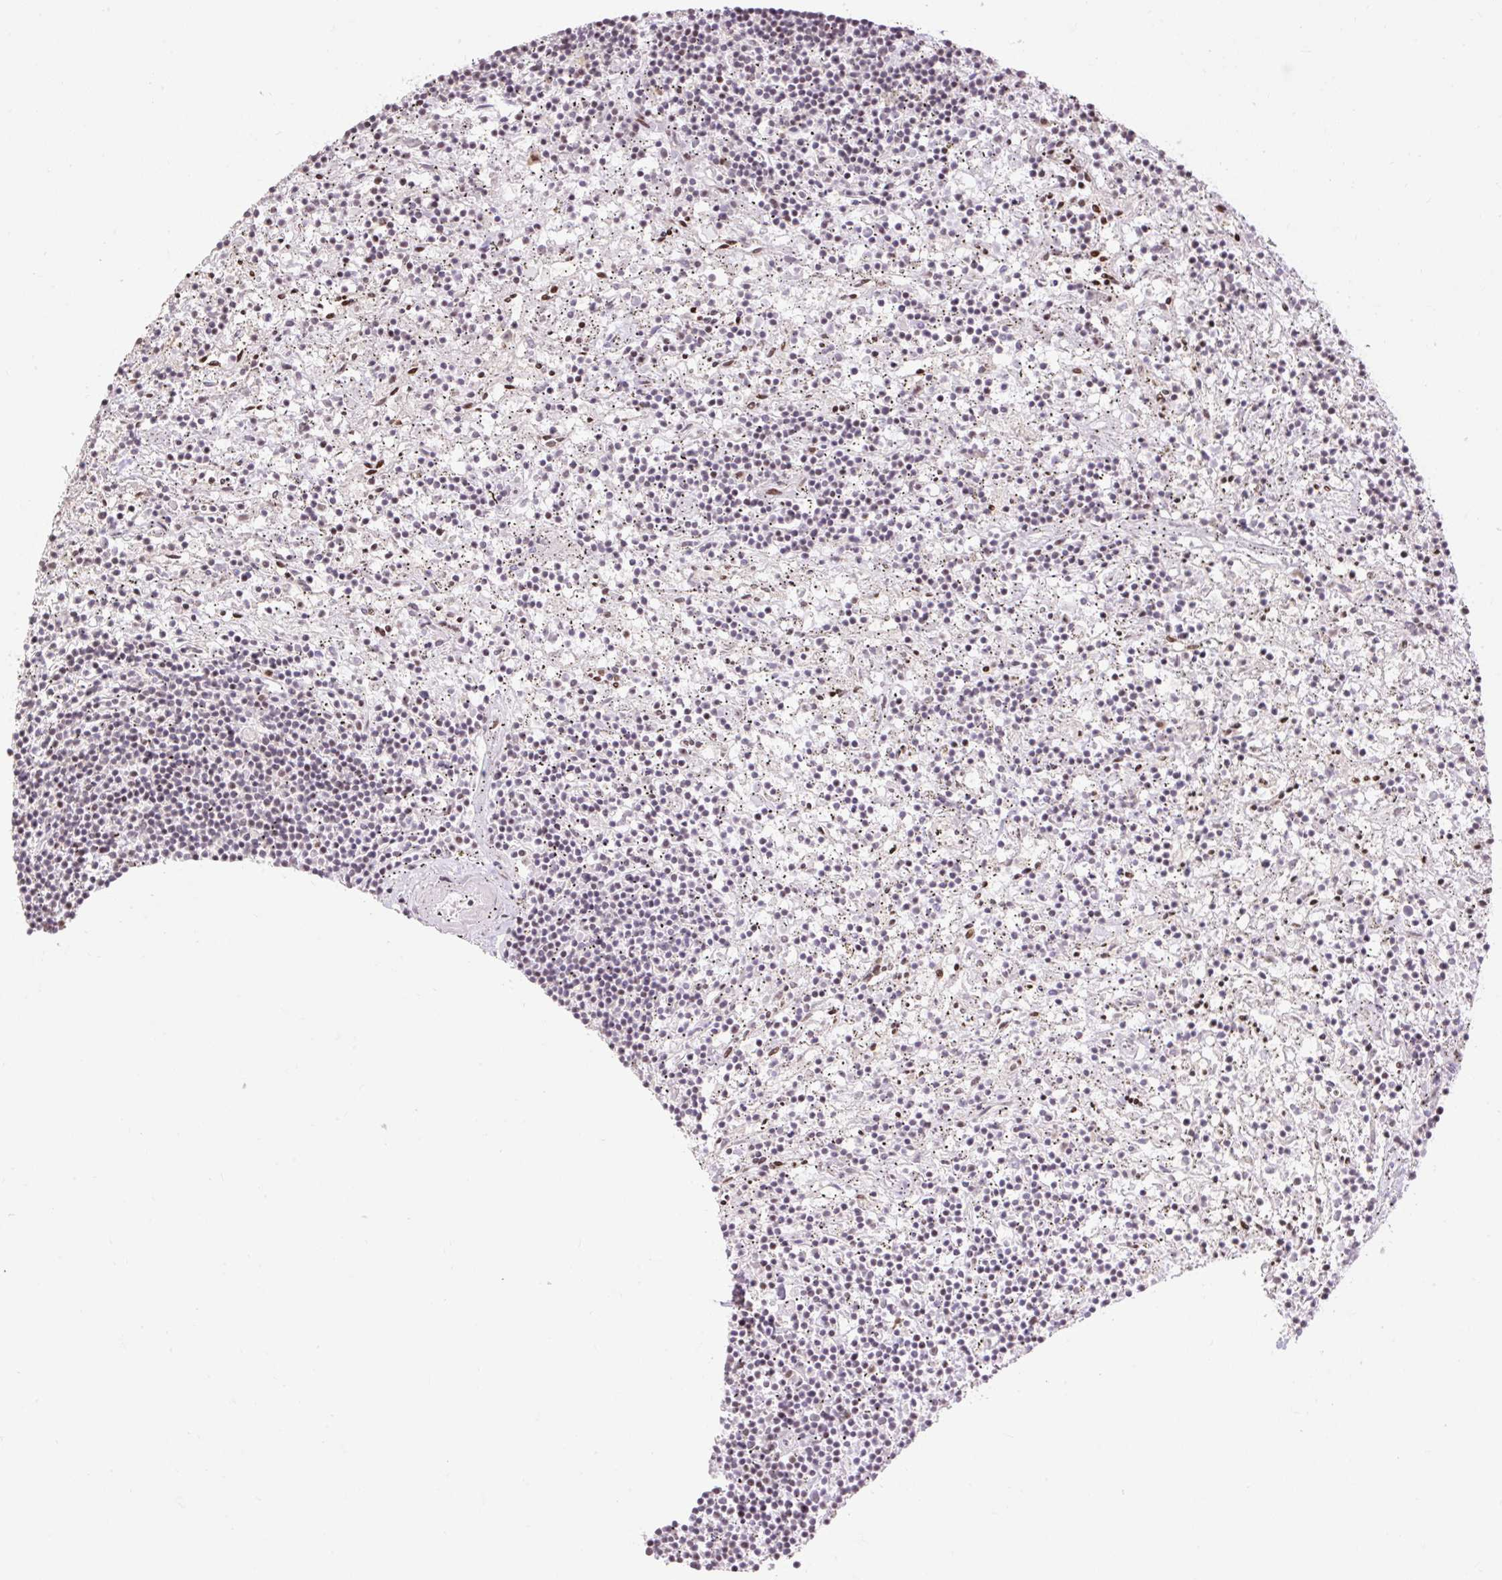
{"staining": {"intensity": "negative", "quantity": "none", "location": "none"}, "tissue": "lymphoma", "cell_type": "Tumor cells", "image_type": "cancer", "snomed": [{"axis": "morphology", "description": "Malignant lymphoma, non-Hodgkin's type, Low grade"}, {"axis": "topography", "description": "Spleen"}], "caption": "Tumor cells show no significant staining in lymphoma.", "gene": "RIPPLY3", "patient": {"sex": "male", "age": 76}}